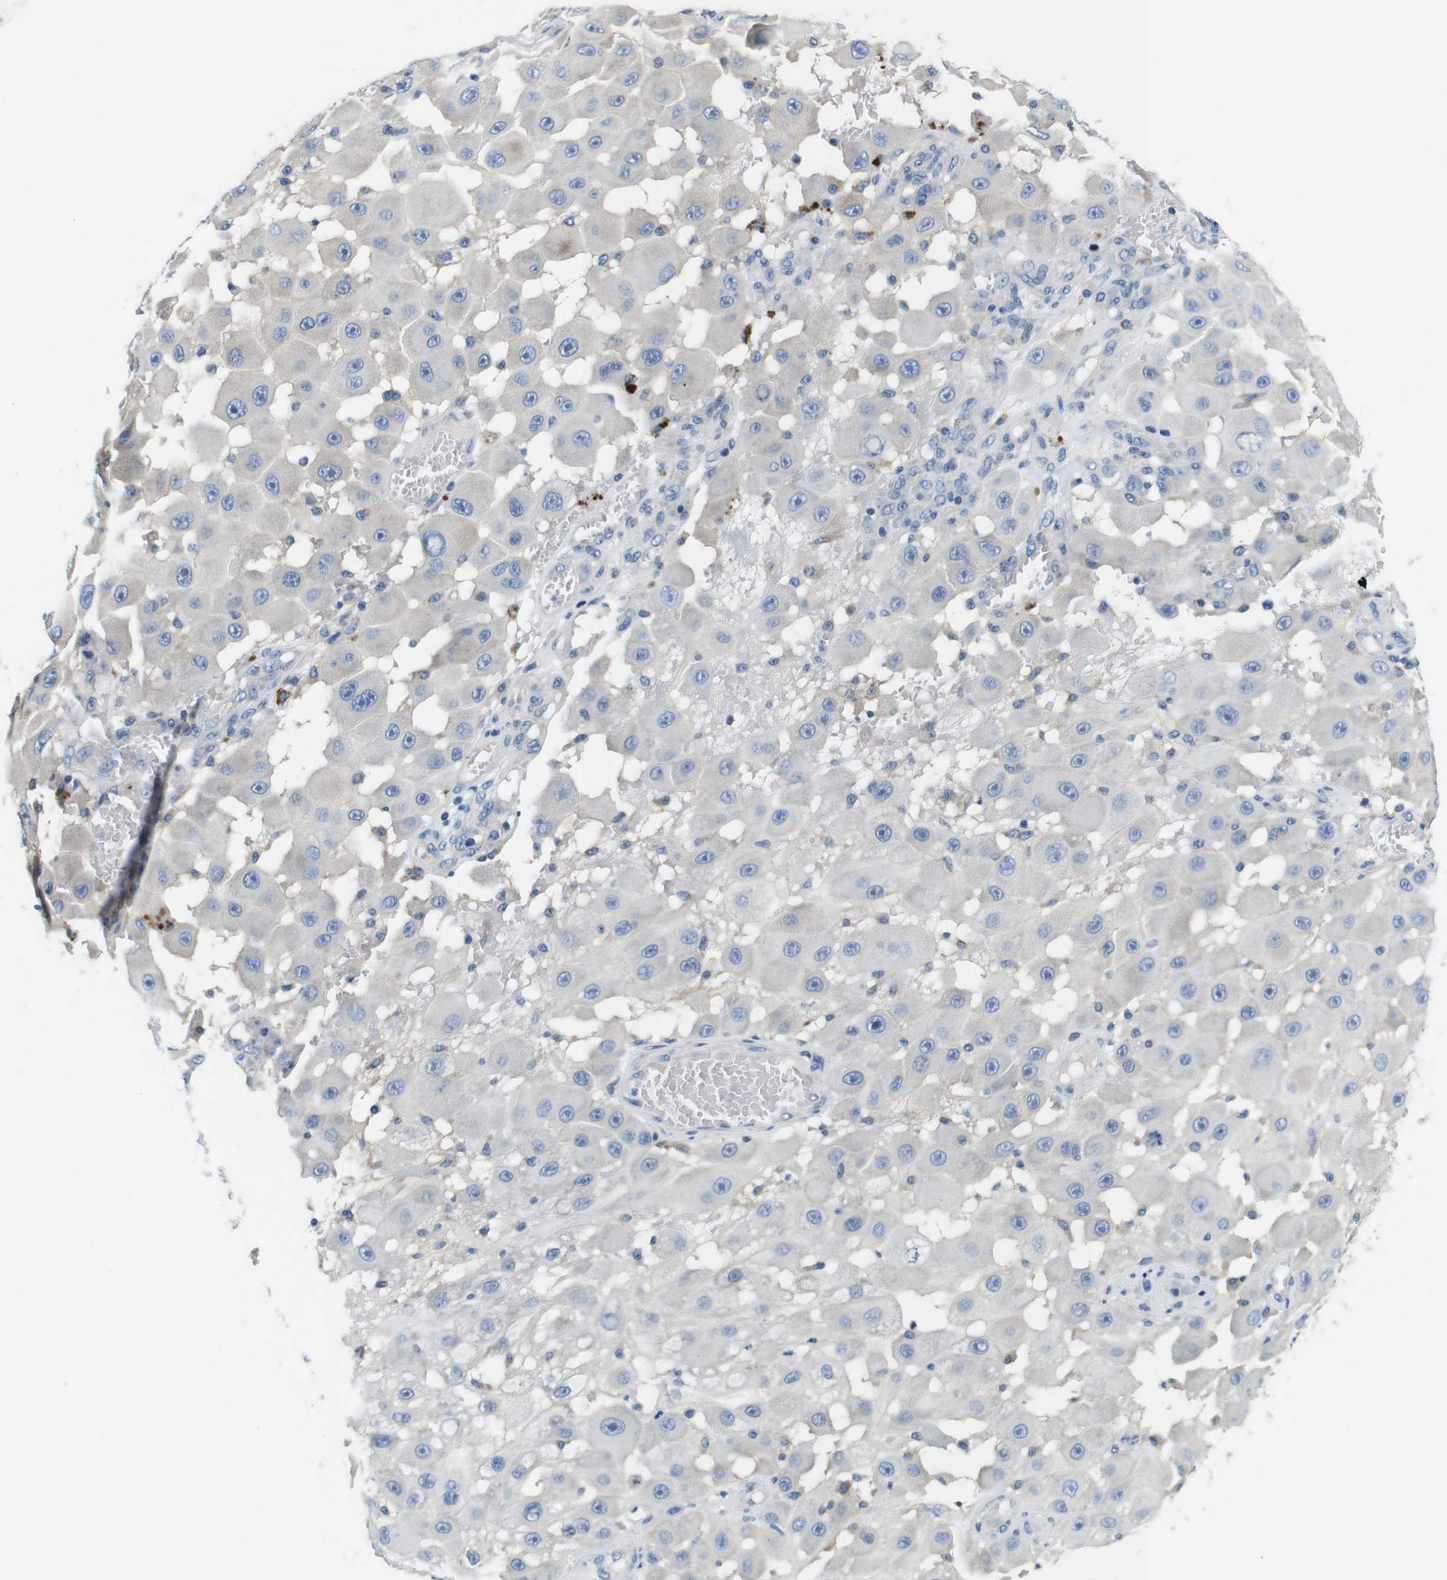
{"staining": {"intensity": "negative", "quantity": "none", "location": "none"}, "tissue": "melanoma", "cell_type": "Tumor cells", "image_type": "cancer", "snomed": [{"axis": "morphology", "description": "Malignant melanoma, NOS"}, {"axis": "topography", "description": "Skin"}], "caption": "There is no significant positivity in tumor cells of malignant melanoma.", "gene": "DENND4C", "patient": {"sex": "female", "age": 81}}